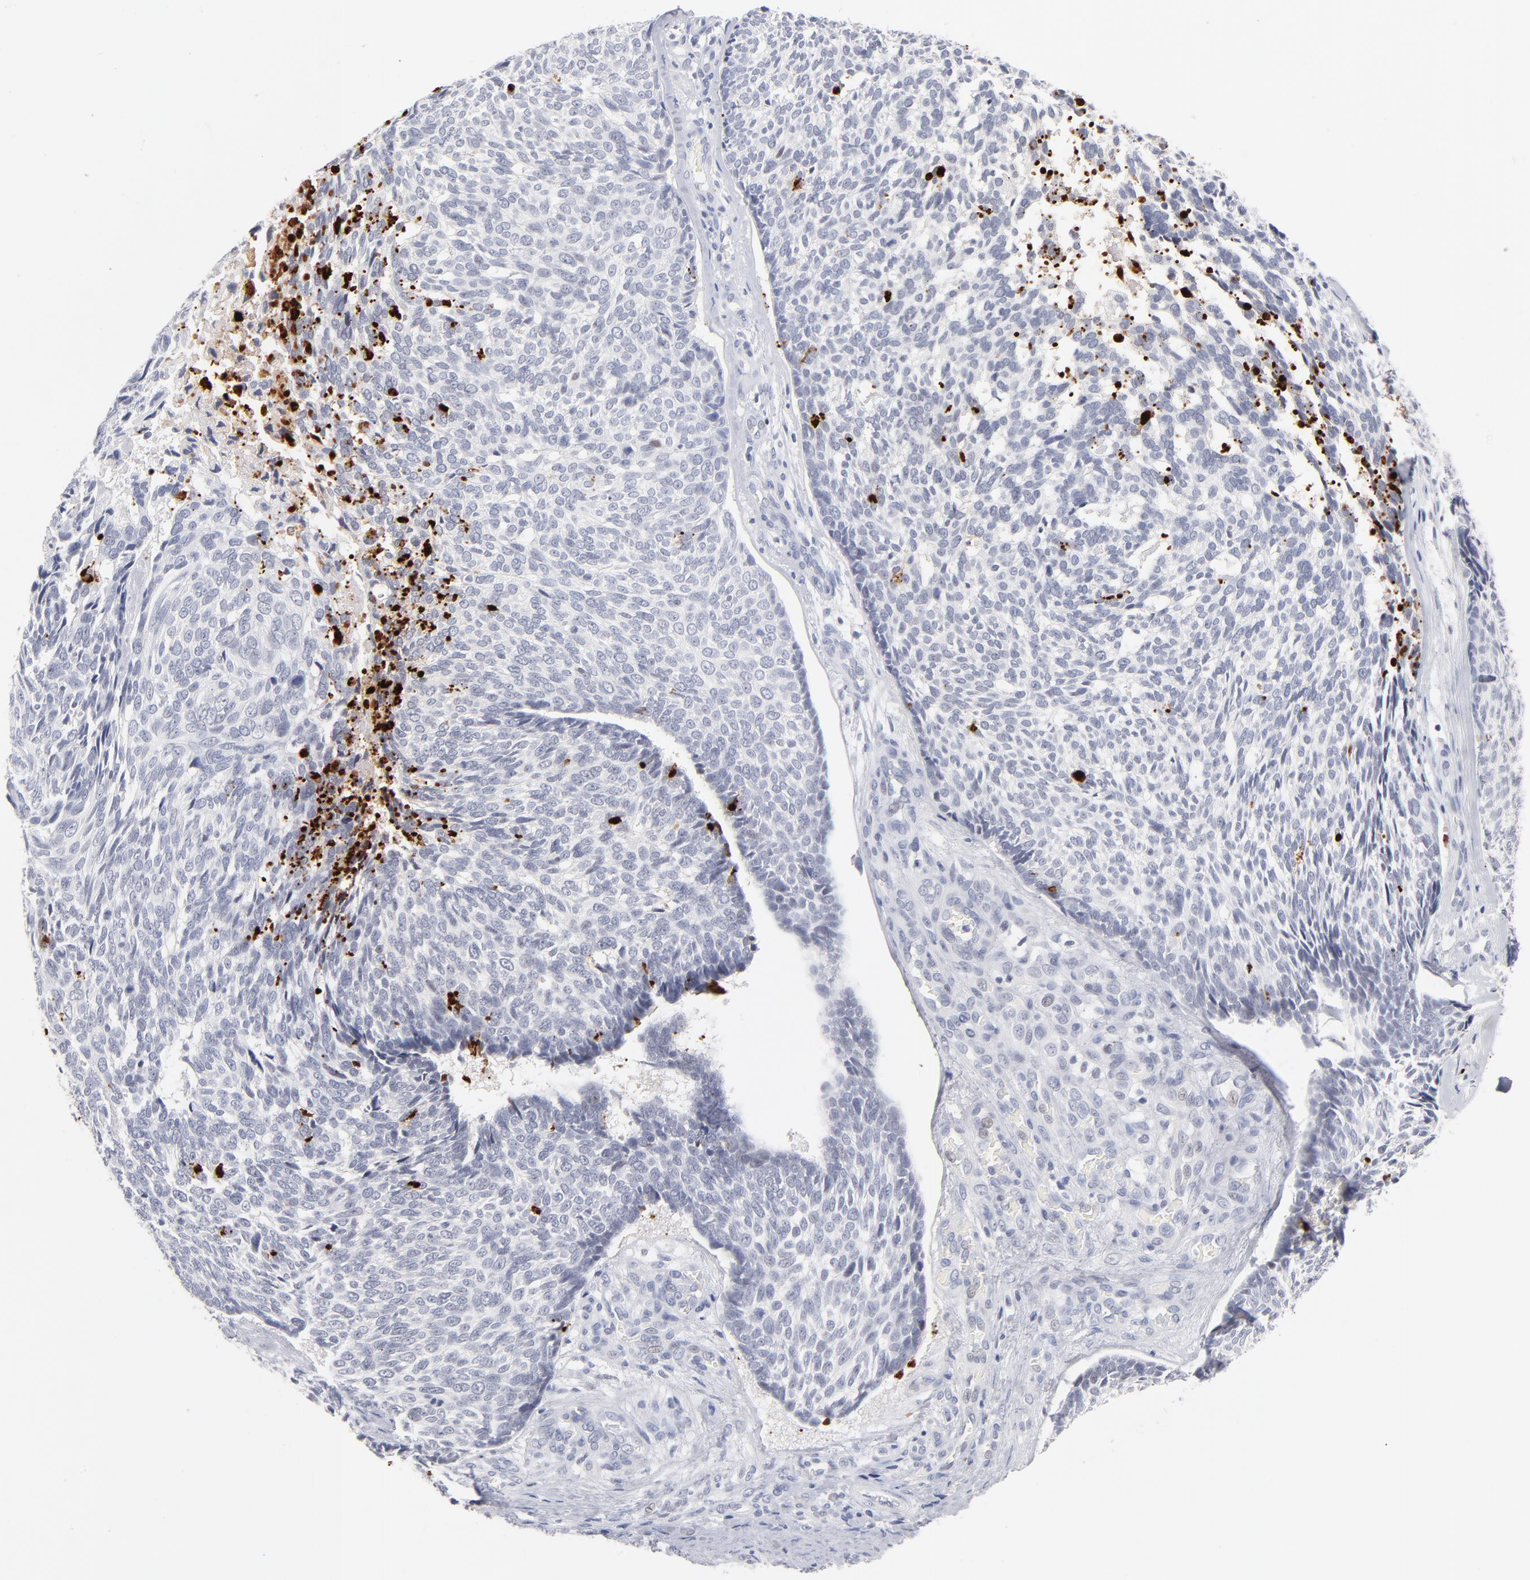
{"staining": {"intensity": "negative", "quantity": "none", "location": "none"}, "tissue": "skin cancer", "cell_type": "Tumor cells", "image_type": "cancer", "snomed": [{"axis": "morphology", "description": "Basal cell carcinoma"}, {"axis": "topography", "description": "Skin"}], "caption": "Immunohistochemistry photomicrograph of skin cancer stained for a protein (brown), which displays no expression in tumor cells.", "gene": "PARP1", "patient": {"sex": "male", "age": 72}}